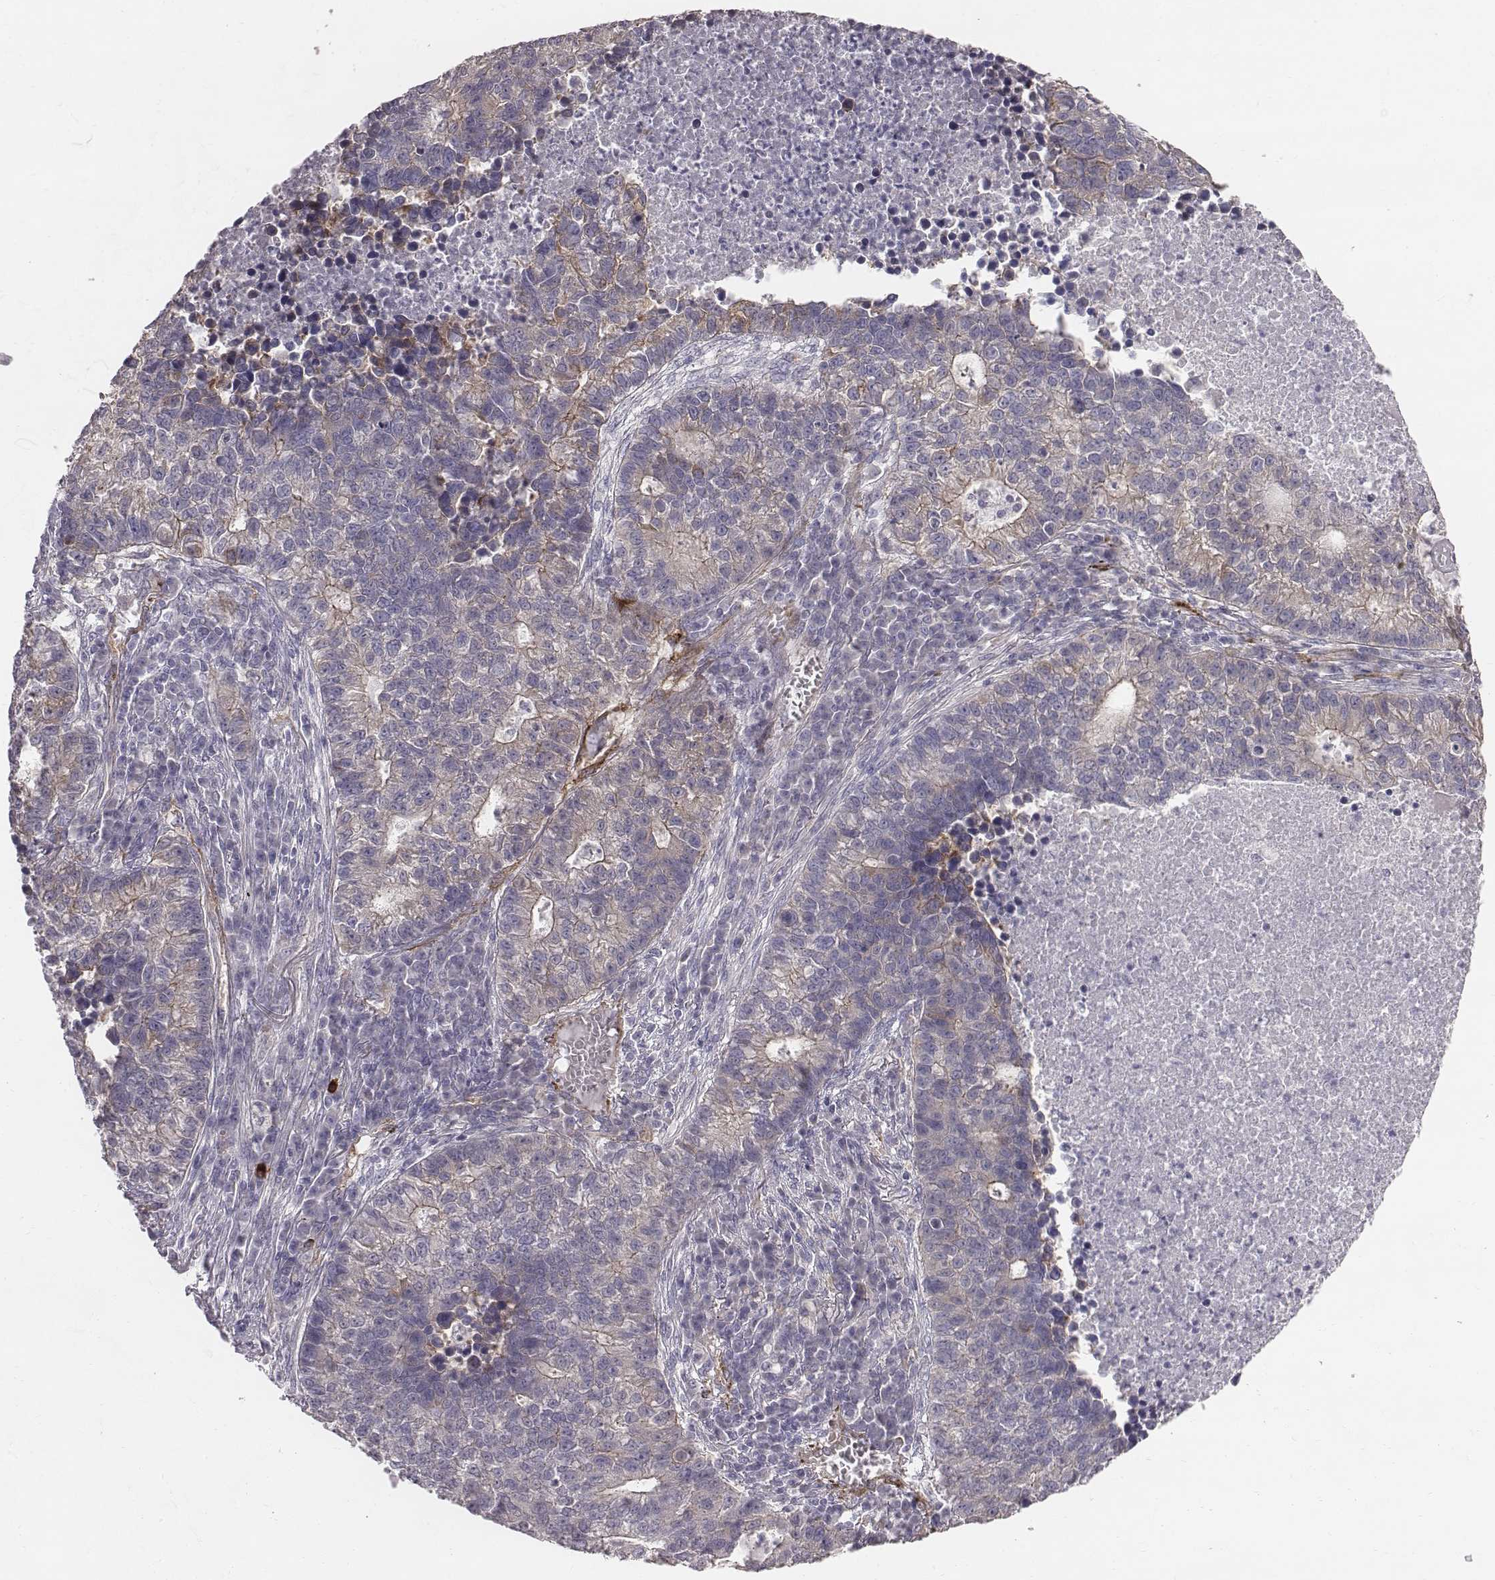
{"staining": {"intensity": "weak", "quantity": "<25%", "location": "cytoplasmic/membranous"}, "tissue": "lung cancer", "cell_type": "Tumor cells", "image_type": "cancer", "snomed": [{"axis": "morphology", "description": "Adenocarcinoma, NOS"}, {"axis": "topography", "description": "Lung"}], "caption": "There is no significant expression in tumor cells of lung adenocarcinoma. (Brightfield microscopy of DAB immunohistochemistry at high magnification).", "gene": "PRKCZ", "patient": {"sex": "male", "age": 57}}